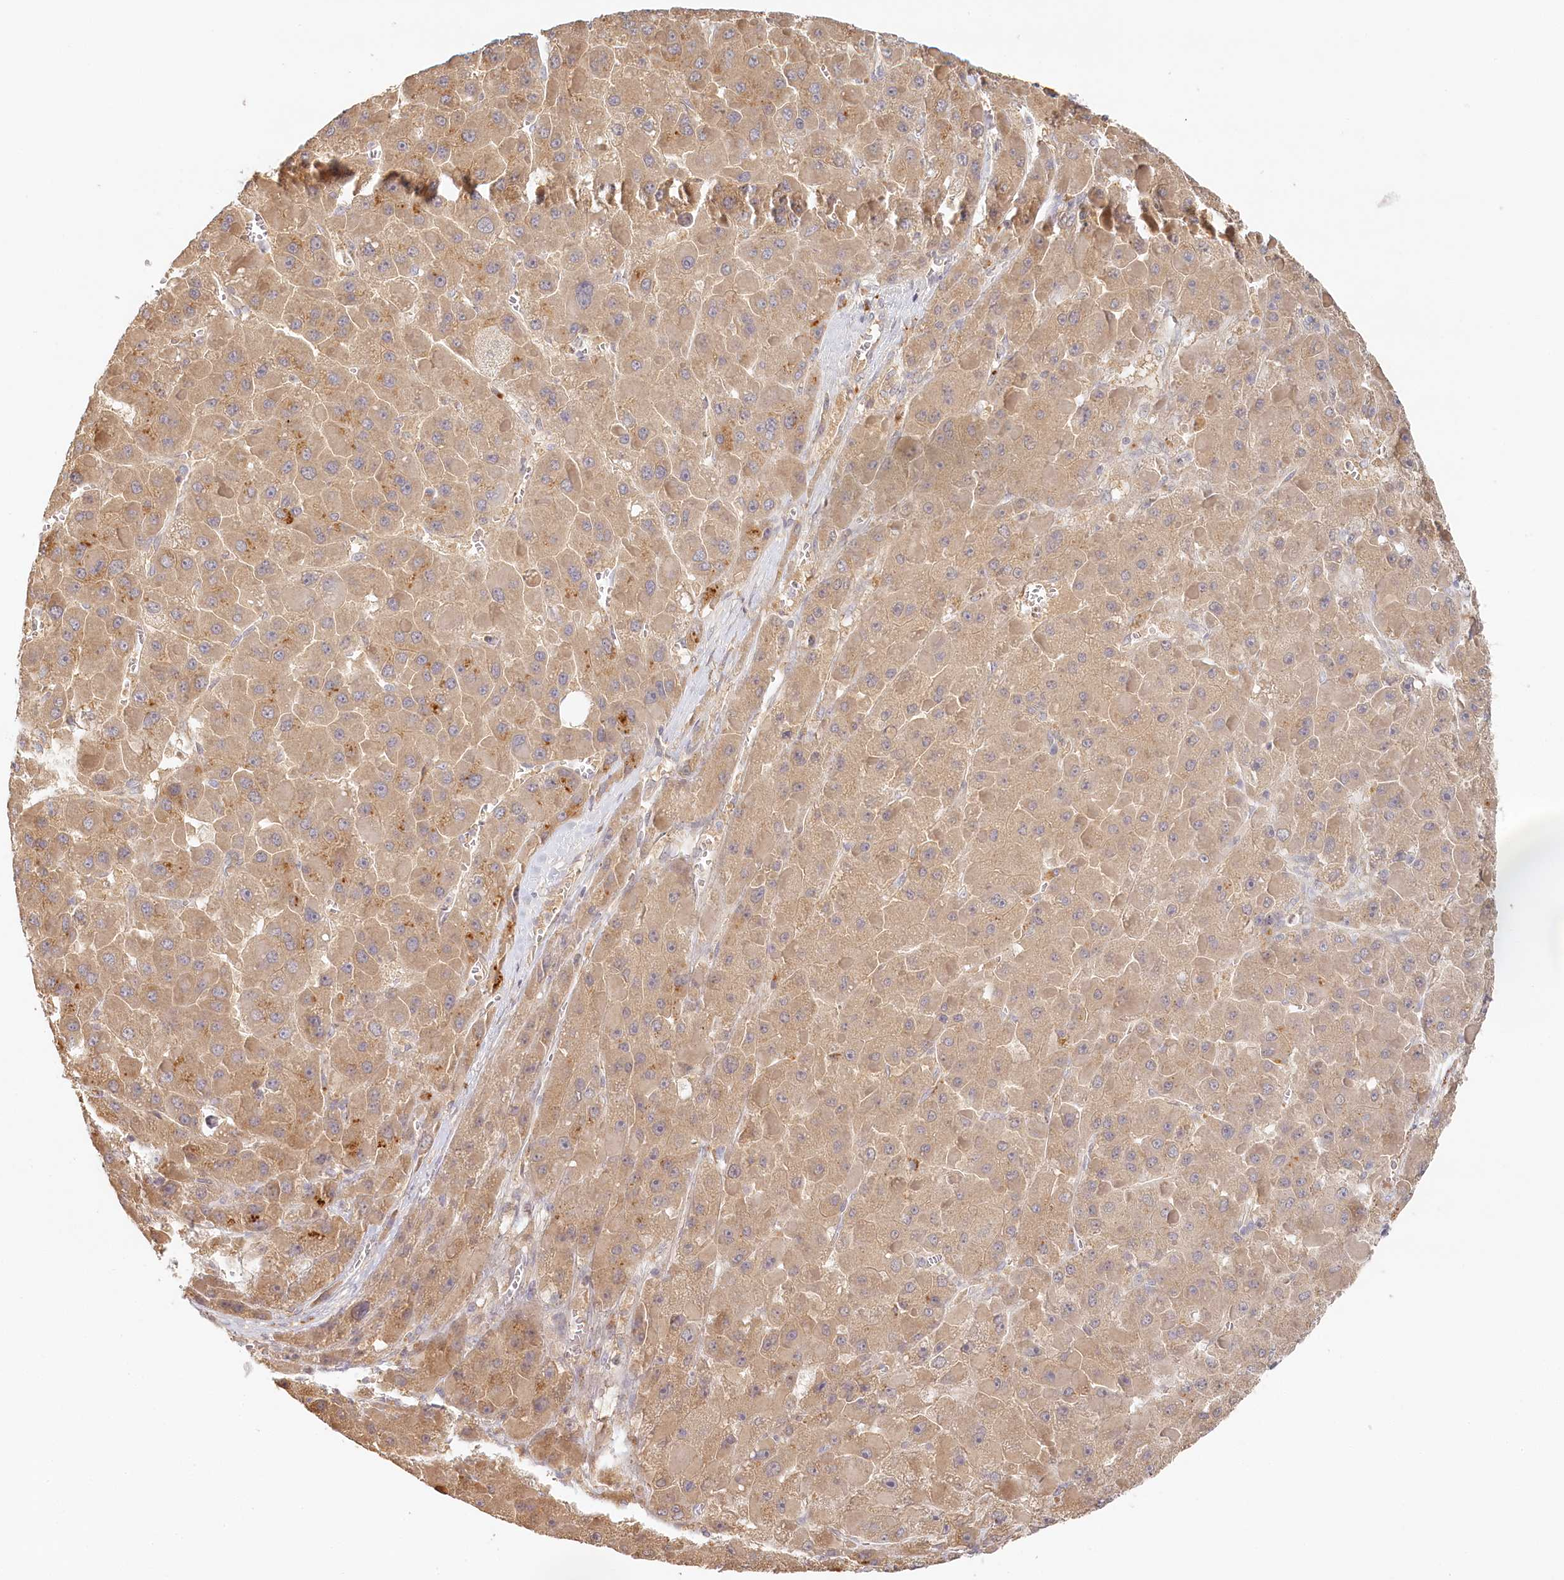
{"staining": {"intensity": "moderate", "quantity": ">75%", "location": "cytoplasmic/membranous"}, "tissue": "liver cancer", "cell_type": "Tumor cells", "image_type": "cancer", "snomed": [{"axis": "morphology", "description": "Carcinoma, Hepatocellular, NOS"}, {"axis": "topography", "description": "Liver"}], "caption": "Protein staining of hepatocellular carcinoma (liver) tissue demonstrates moderate cytoplasmic/membranous expression in about >75% of tumor cells.", "gene": "VSIG1", "patient": {"sex": "female", "age": 73}}